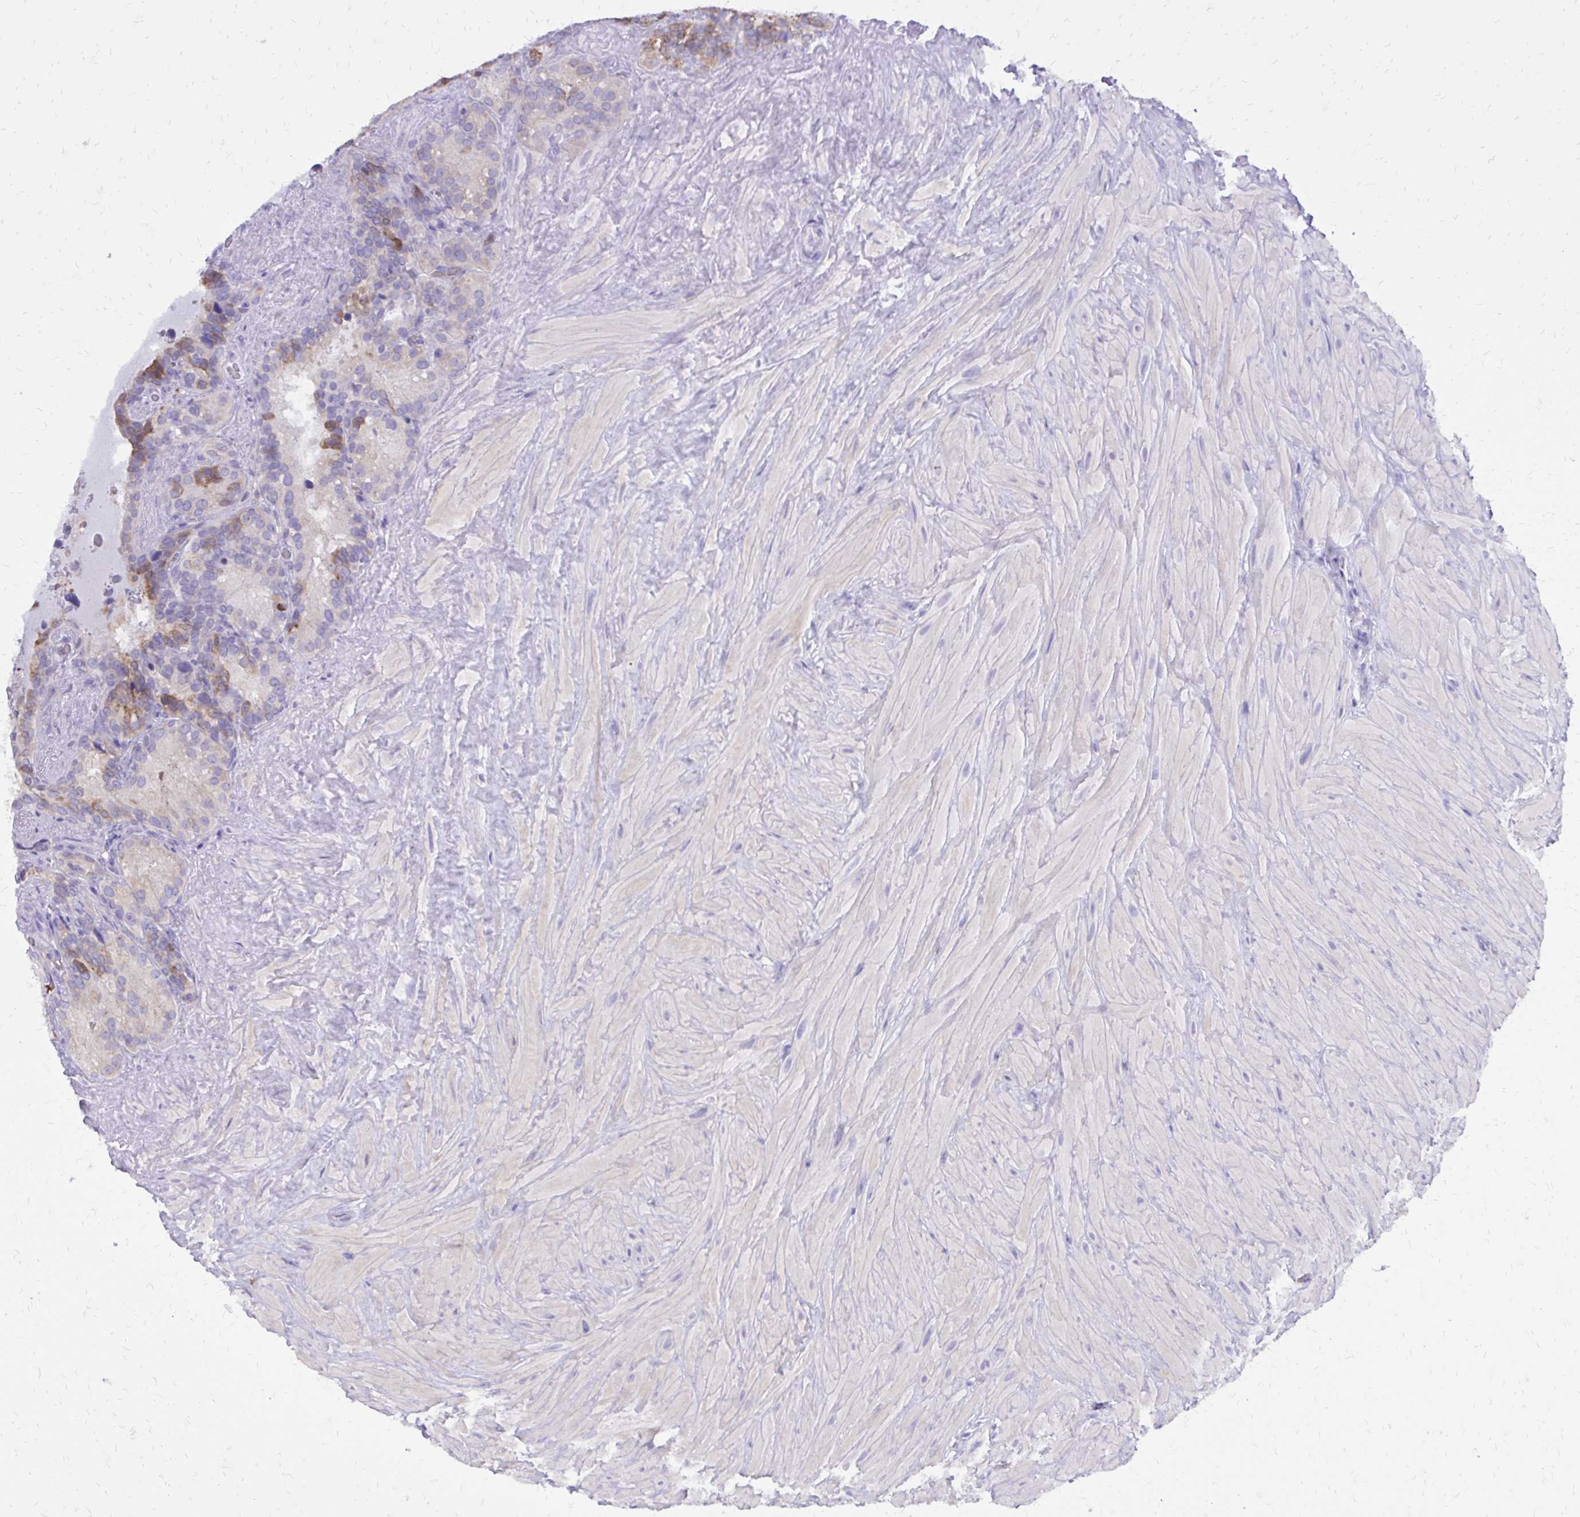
{"staining": {"intensity": "moderate", "quantity": "<25%", "location": "cytoplasmic/membranous"}, "tissue": "seminal vesicle", "cell_type": "Glandular cells", "image_type": "normal", "snomed": [{"axis": "morphology", "description": "Normal tissue, NOS"}, {"axis": "topography", "description": "Seminal veicle"}], "caption": "Immunohistochemistry (IHC) of benign human seminal vesicle exhibits low levels of moderate cytoplasmic/membranous positivity in approximately <25% of glandular cells.", "gene": "CAT", "patient": {"sex": "male", "age": 60}}